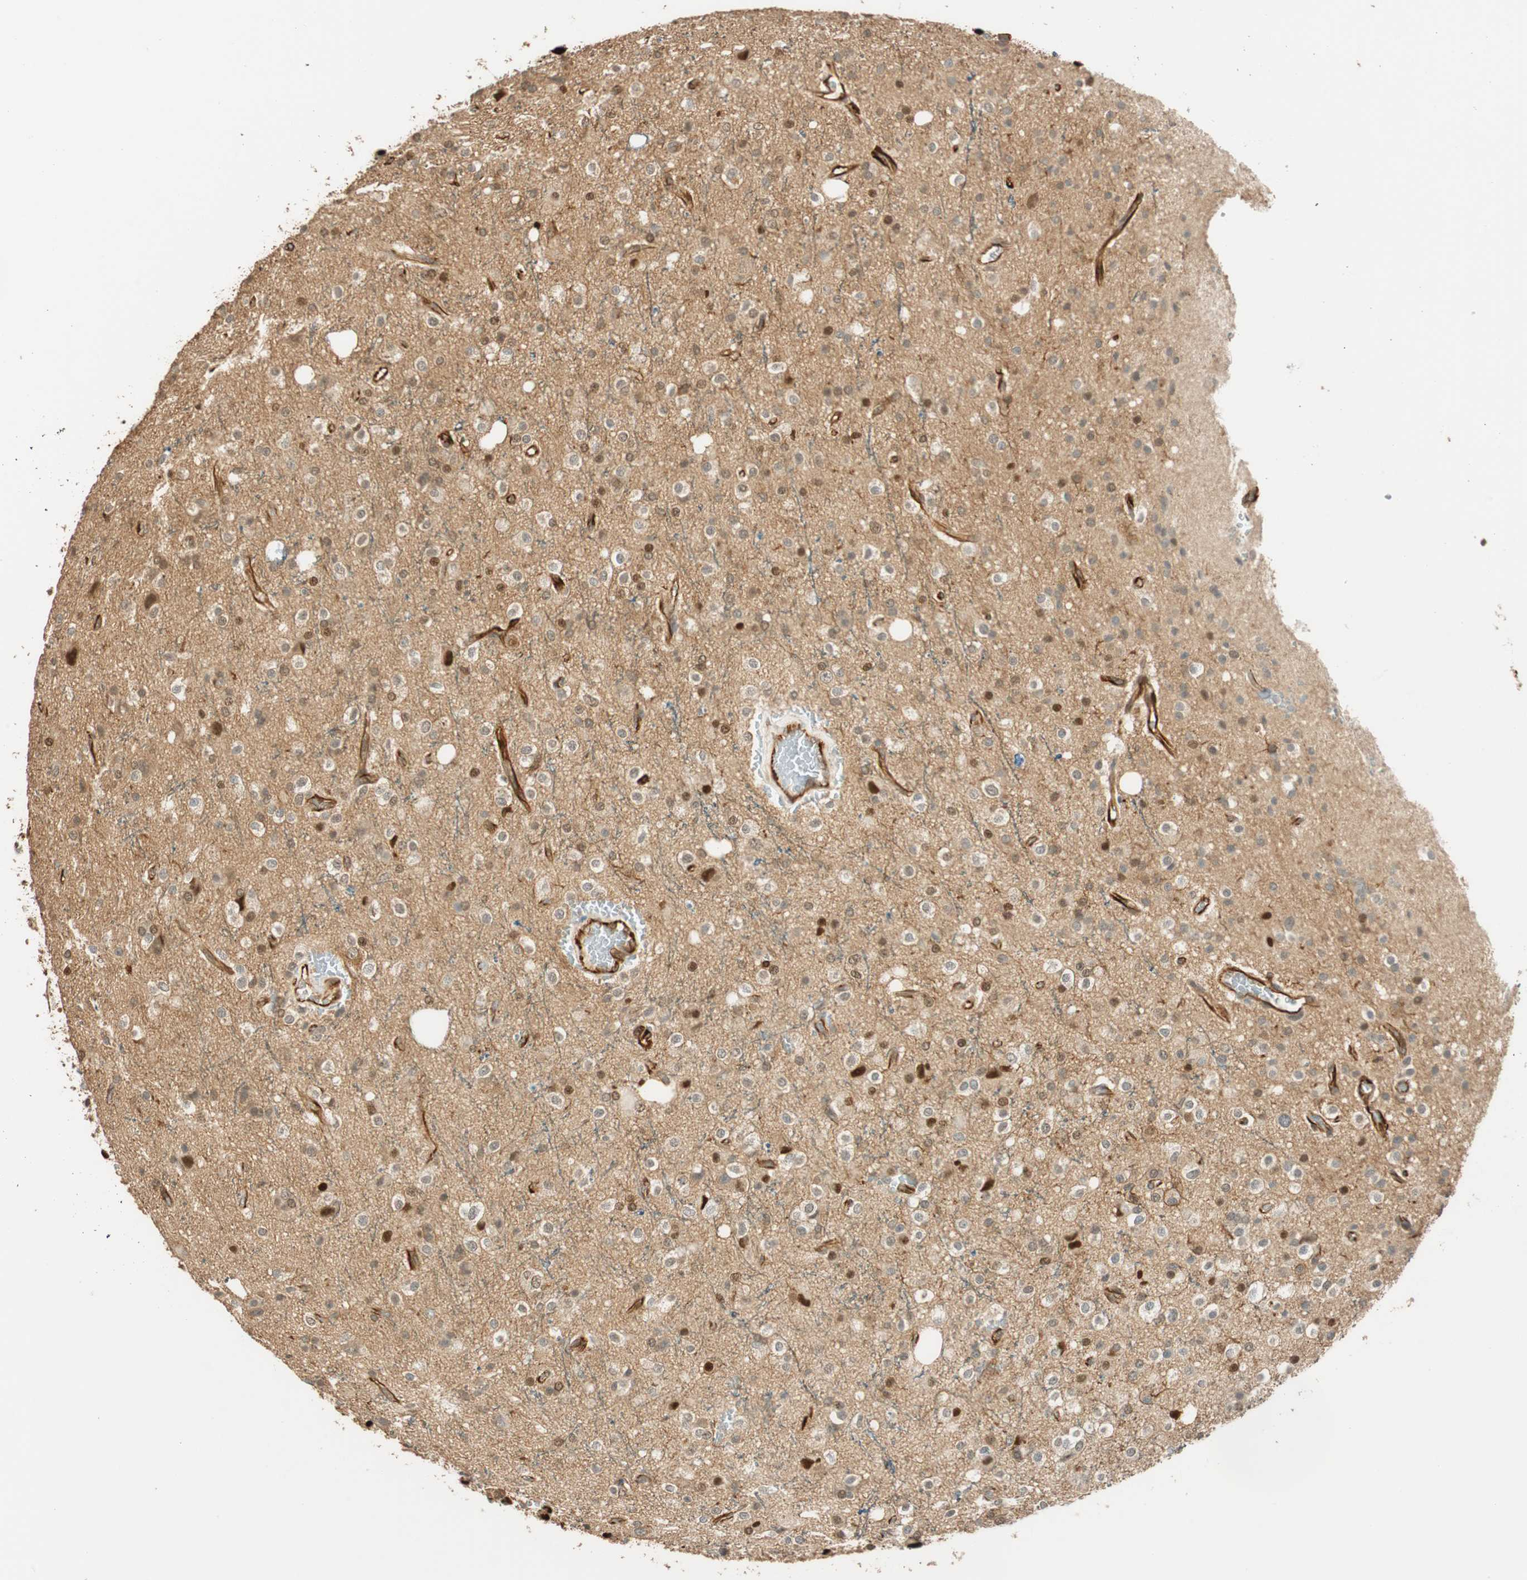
{"staining": {"intensity": "moderate", "quantity": "<25%", "location": "cytoplasmic/membranous,nuclear"}, "tissue": "glioma", "cell_type": "Tumor cells", "image_type": "cancer", "snomed": [{"axis": "morphology", "description": "Glioma, malignant, High grade"}, {"axis": "topography", "description": "Brain"}], "caption": "About <25% of tumor cells in glioma exhibit moderate cytoplasmic/membranous and nuclear protein positivity as visualized by brown immunohistochemical staining.", "gene": "NES", "patient": {"sex": "male", "age": 47}}